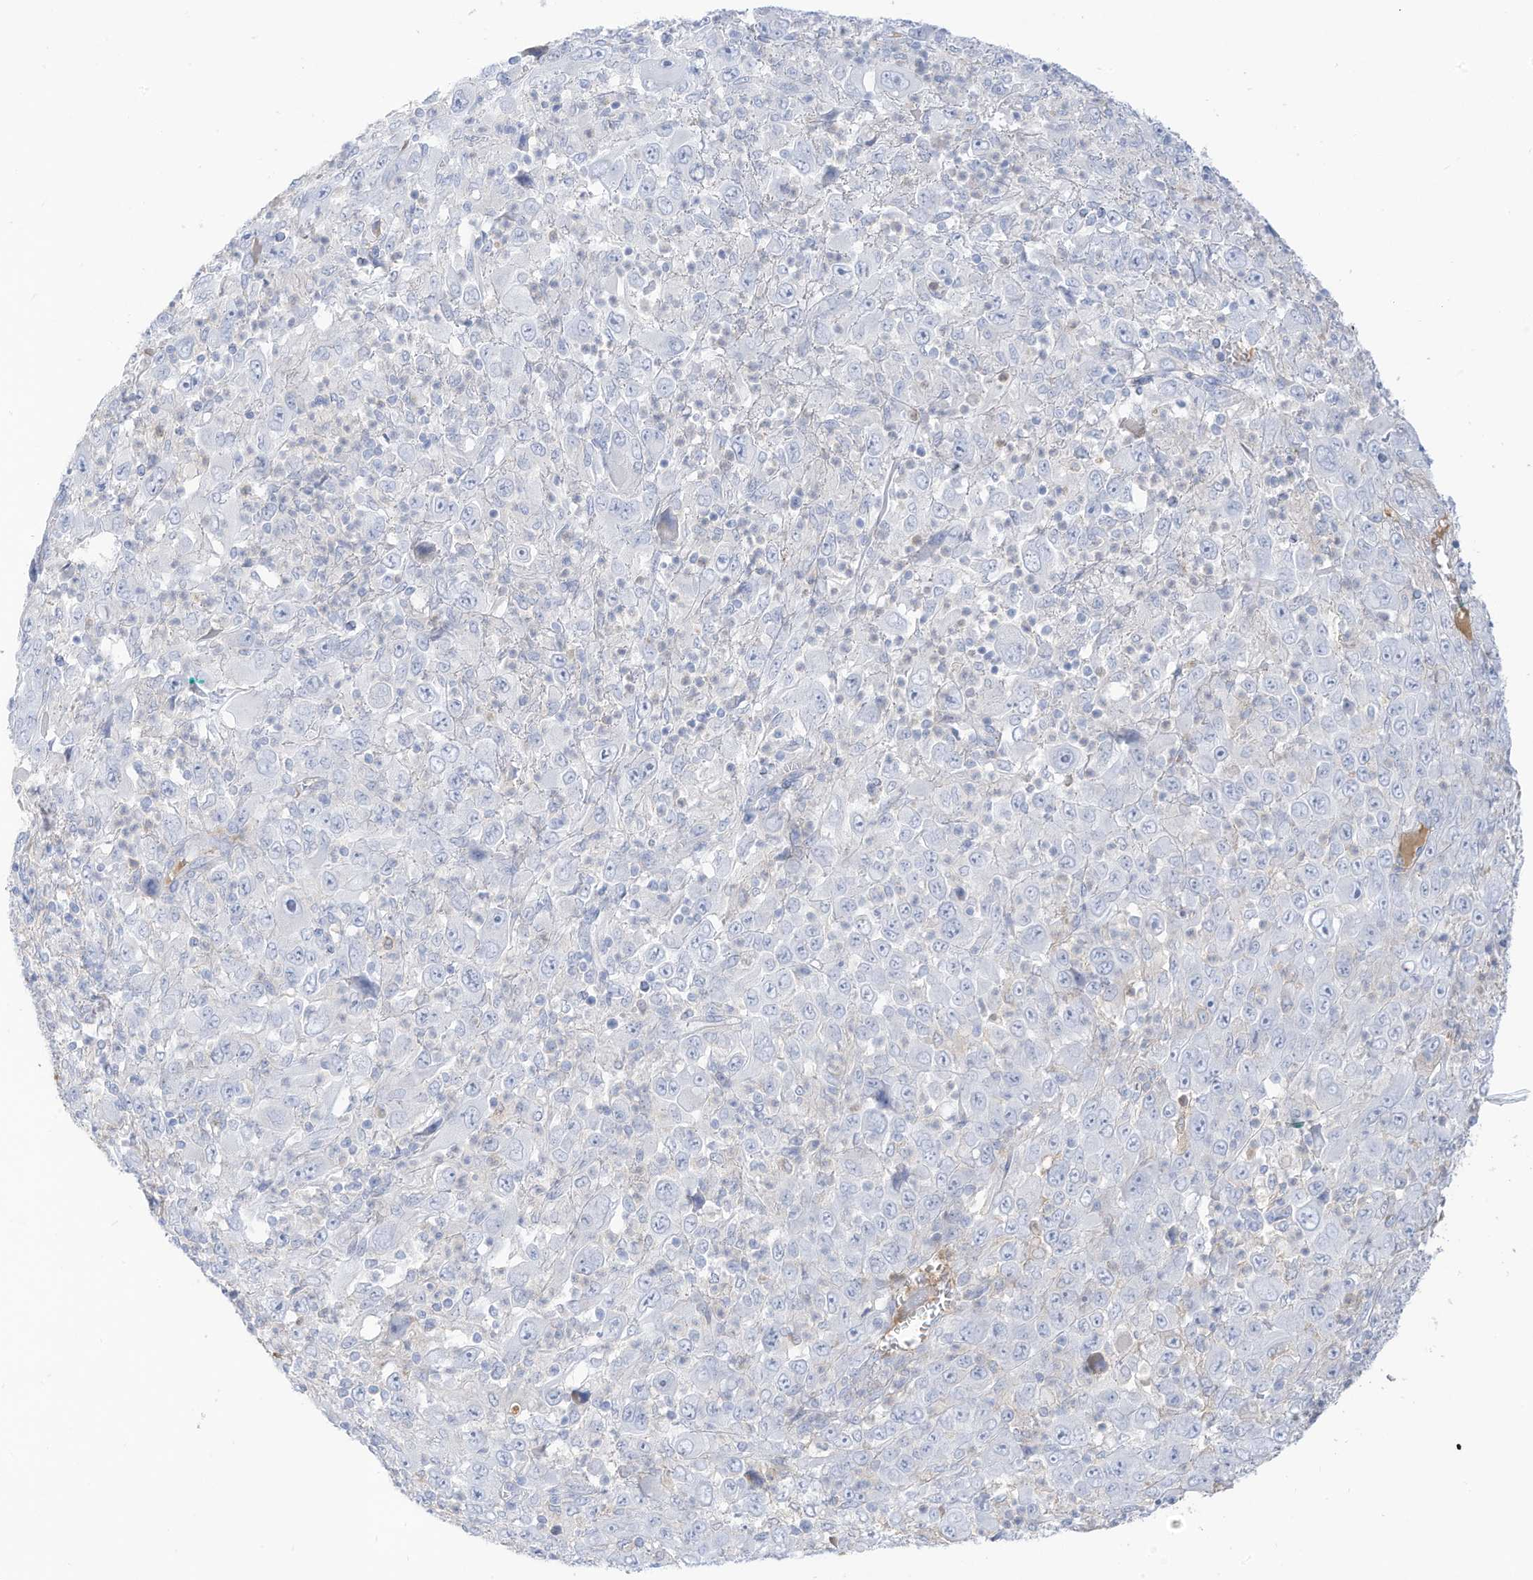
{"staining": {"intensity": "negative", "quantity": "none", "location": "none"}, "tissue": "melanoma", "cell_type": "Tumor cells", "image_type": "cancer", "snomed": [{"axis": "morphology", "description": "Malignant melanoma, Metastatic site"}, {"axis": "topography", "description": "Skin"}], "caption": "The photomicrograph reveals no significant positivity in tumor cells of malignant melanoma (metastatic site).", "gene": "HSD17B13", "patient": {"sex": "female", "age": 56}}